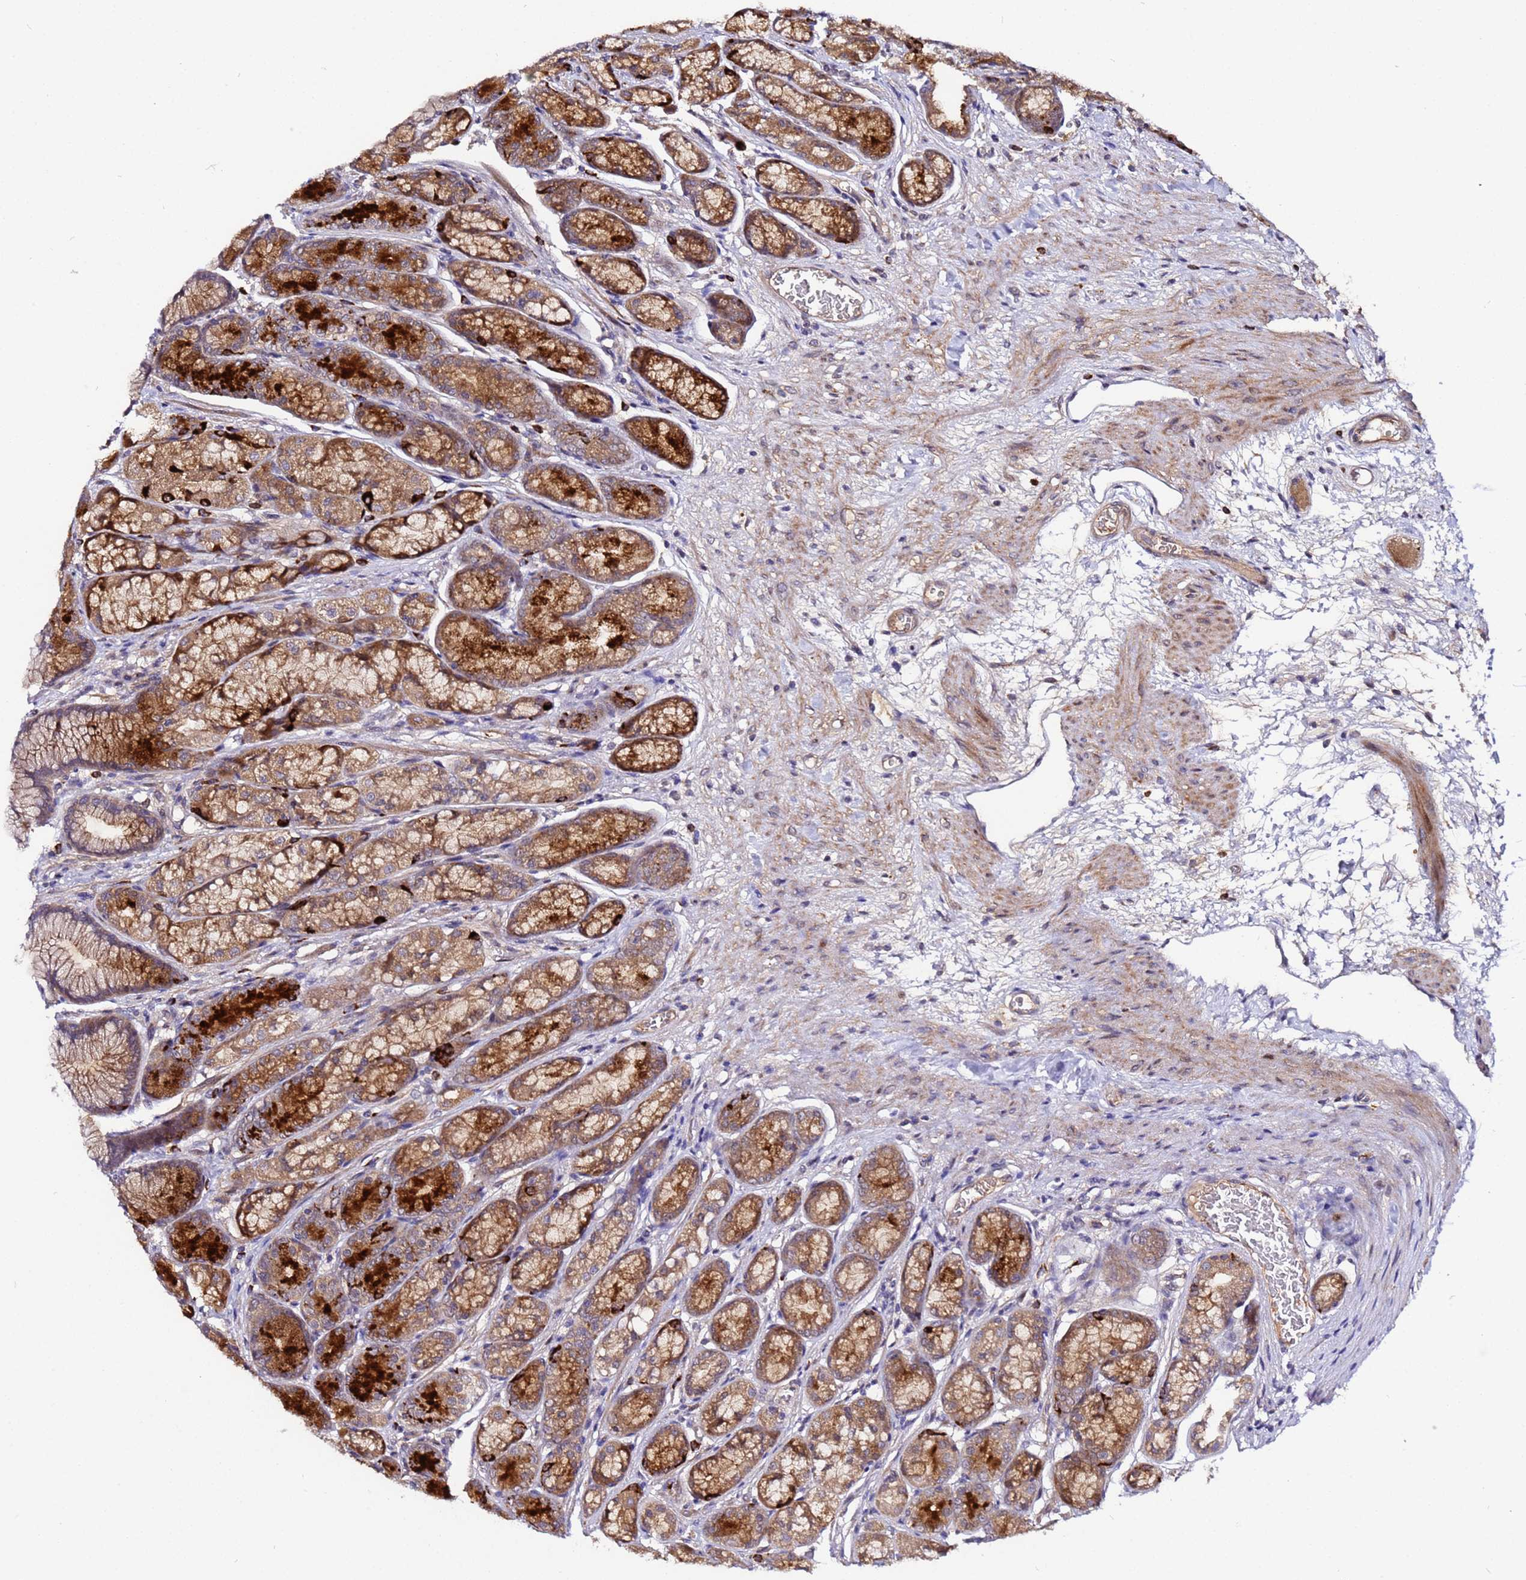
{"staining": {"intensity": "strong", "quantity": ">75%", "location": "cytoplasmic/membranous"}, "tissue": "stomach", "cell_type": "Glandular cells", "image_type": "normal", "snomed": [{"axis": "morphology", "description": "Normal tissue, NOS"}, {"axis": "morphology", "description": "Adenocarcinoma, NOS"}, {"axis": "morphology", "description": "Adenocarcinoma, High grade"}, {"axis": "topography", "description": "Stomach, upper"}, {"axis": "topography", "description": "Stomach"}], "caption": "Protein expression analysis of benign stomach displays strong cytoplasmic/membranous expression in about >75% of glandular cells. (IHC, brightfield microscopy, high magnification).", "gene": "PLXDC2", "patient": {"sex": "female", "age": 65}}